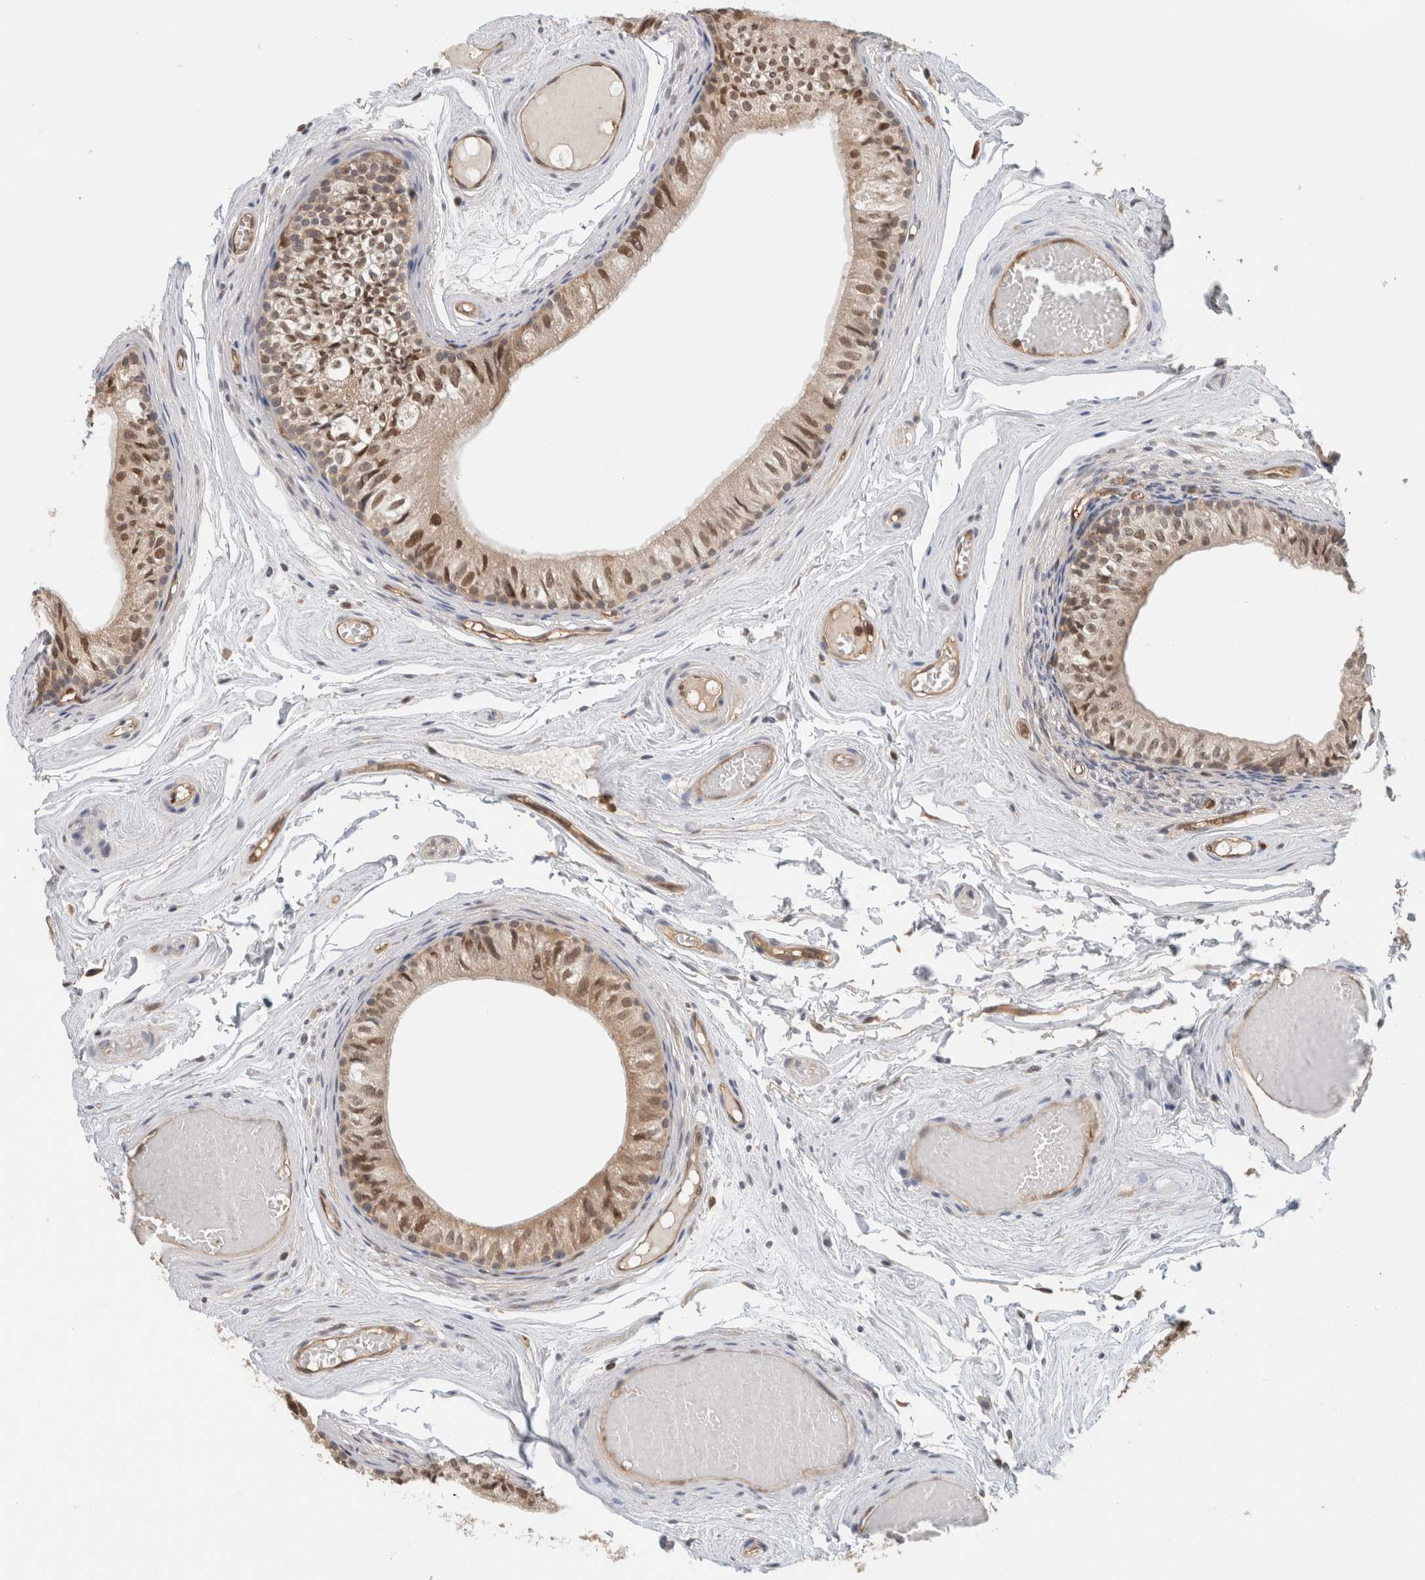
{"staining": {"intensity": "moderate", "quantity": ">75%", "location": "cytoplasmic/membranous,nuclear"}, "tissue": "epididymis", "cell_type": "Glandular cells", "image_type": "normal", "snomed": [{"axis": "morphology", "description": "Normal tissue, NOS"}, {"axis": "topography", "description": "Epididymis"}], "caption": "Epididymis stained with a protein marker displays moderate staining in glandular cells.", "gene": "PFDN4", "patient": {"sex": "male", "age": 79}}